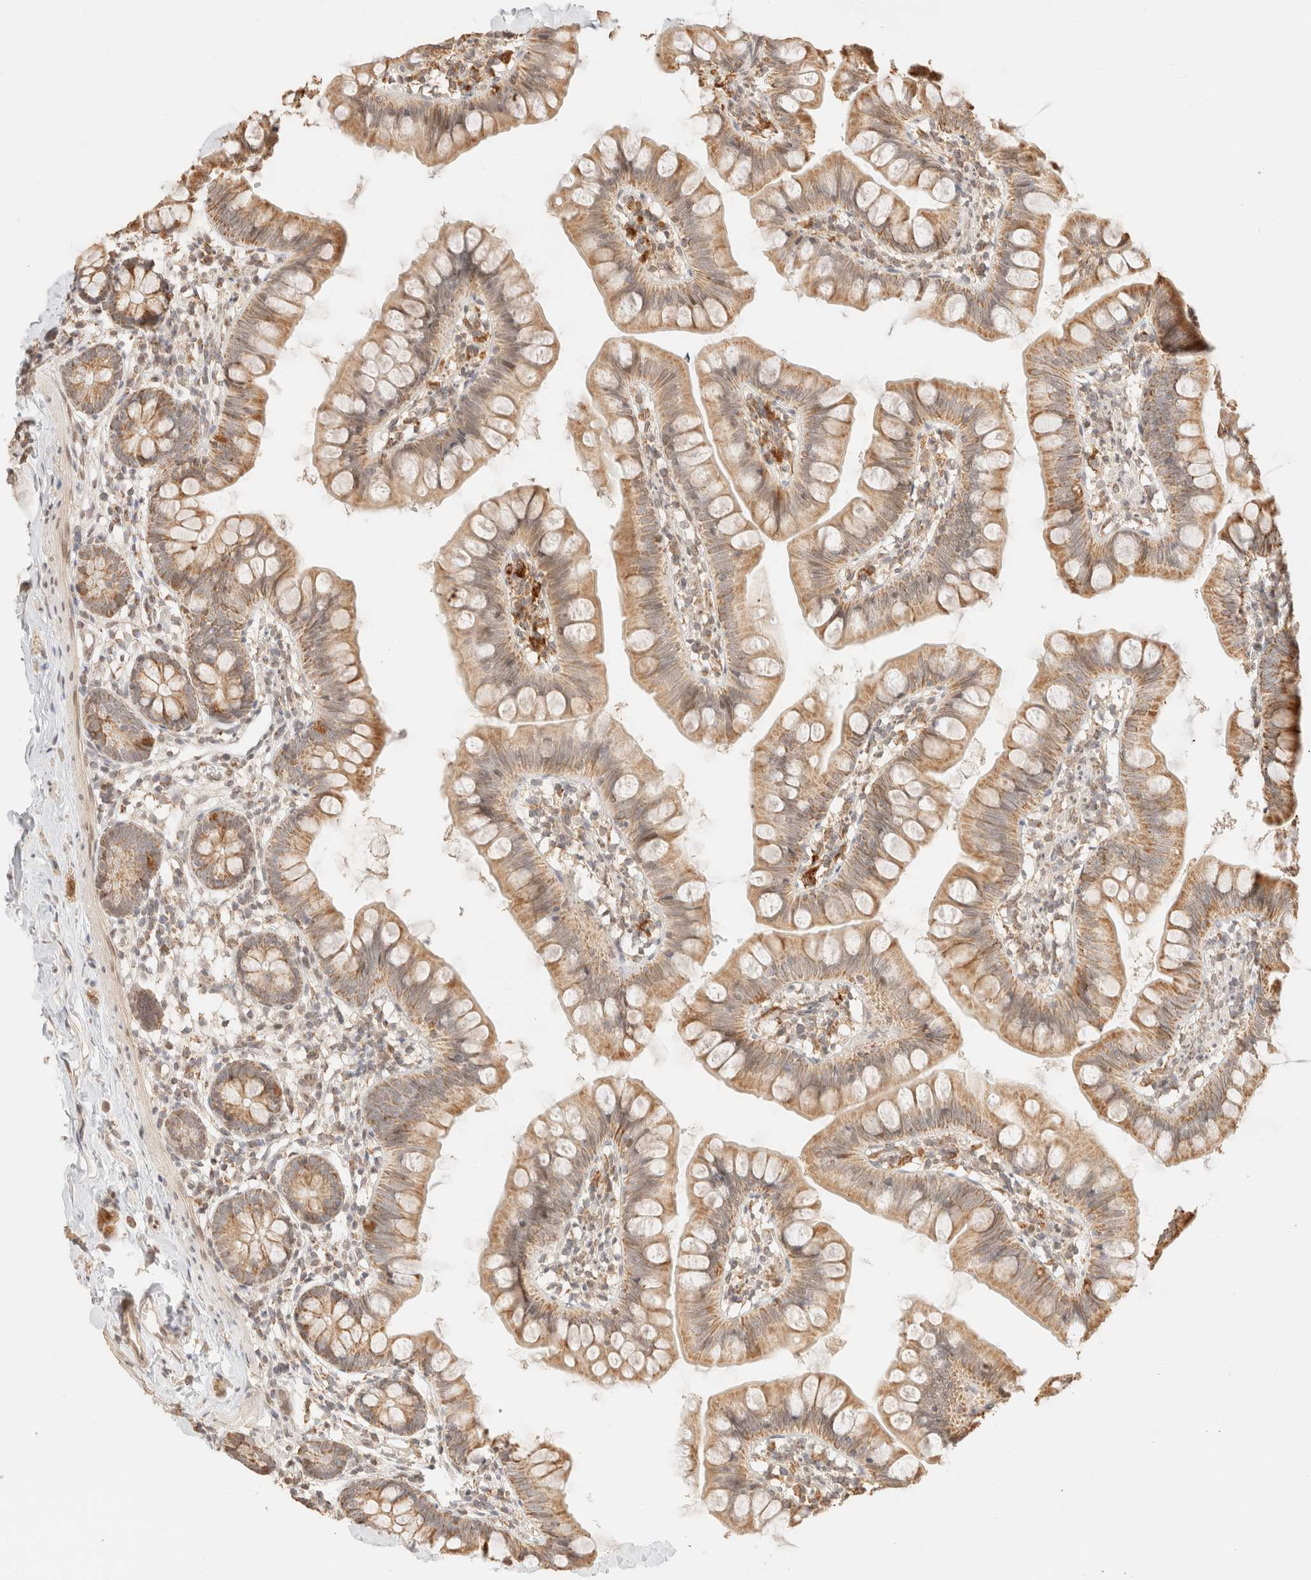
{"staining": {"intensity": "moderate", "quantity": ">75%", "location": "cytoplasmic/membranous"}, "tissue": "small intestine", "cell_type": "Glandular cells", "image_type": "normal", "snomed": [{"axis": "morphology", "description": "Normal tissue, NOS"}, {"axis": "topography", "description": "Small intestine"}], "caption": "Protein analysis of benign small intestine demonstrates moderate cytoplasmic/membranous positivity in approximately >75% of glandular cells.", "gene": "TACO1", "patient": {"sex": "male", "age": 7}}